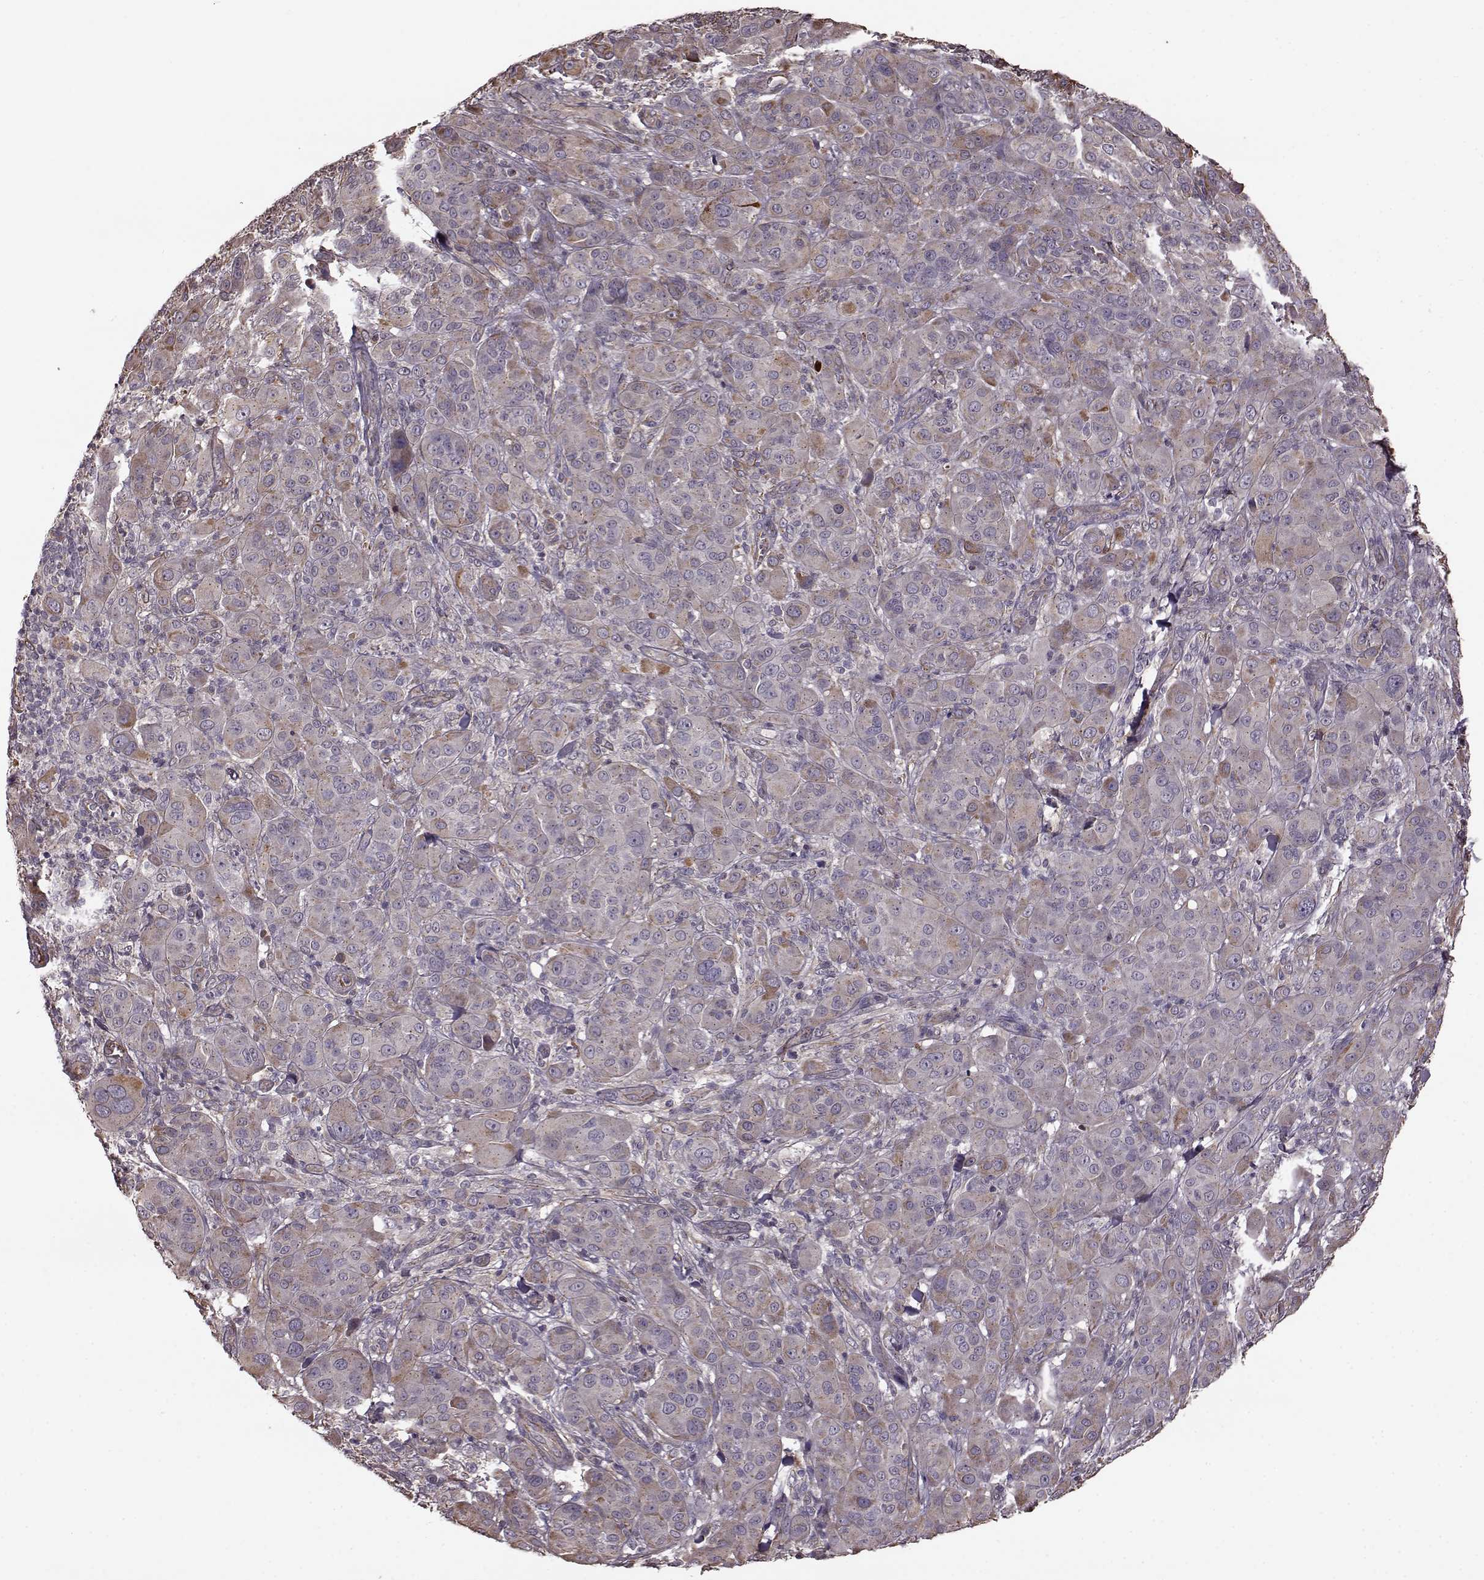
{"staining": {"intensity": "weak", "quantity": "25%-75%", "location": "cytoplasmic/membranous"}, "tissue": "melanoma", "cell_type": "Tumor cells", "image_type": "cancer", "snomed": [{"axis": "morphology", "description": "Malignant melanoma, NOS"}, {"axis": "topography", "description": "Skin"}], "caption": "Immunohistochemistry photomicrograph of neoplastic tissue: human malignant melanoma stained using immunohistochemistry exhibits low levels of weak protein expression localized specifically in the cytoplasmic/membranous of tumor cells, appearing as a cytoplasmic/membranous brown color.", "gene": "NTF3", "patient": {"sex": "female", "age": 87}}